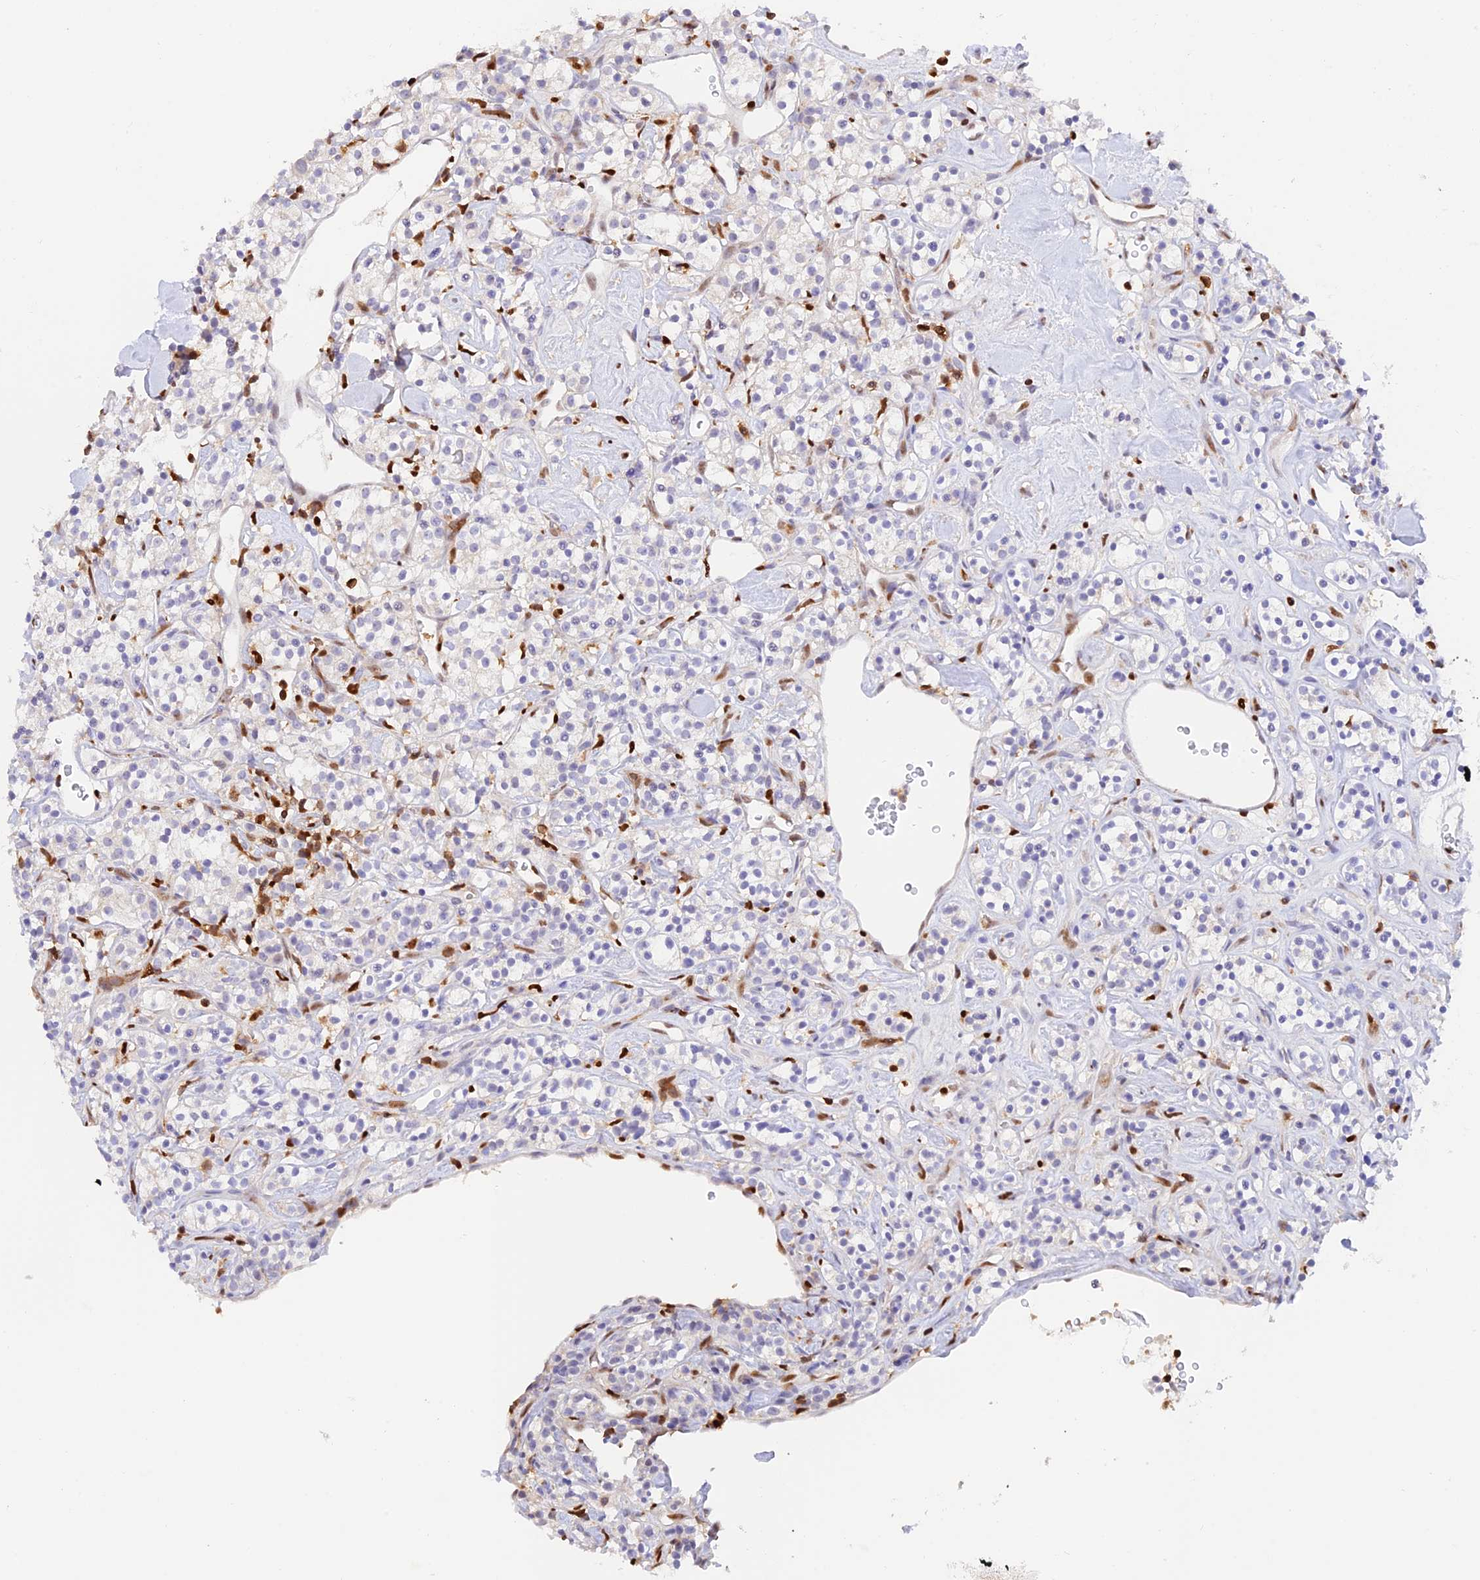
{"staining": {"intensity": "negative", "quantity": "none", "location": "none"}, "tissue": "renal cancer", "cell_type": "Tumor cells", "image_type": "cancer", "snomed": [{"axis": "morphology", "description": "Adenocarcinoma, NOS"}, {"axis": "topography", "description": "Kidney"}], "caption": "Immunohistochemistry of renal cancer (adenocarcinoma) shows no positivity in tumor cells.", "gene": "DENND1C", "patient": {"sex": "male", "age": 77}}